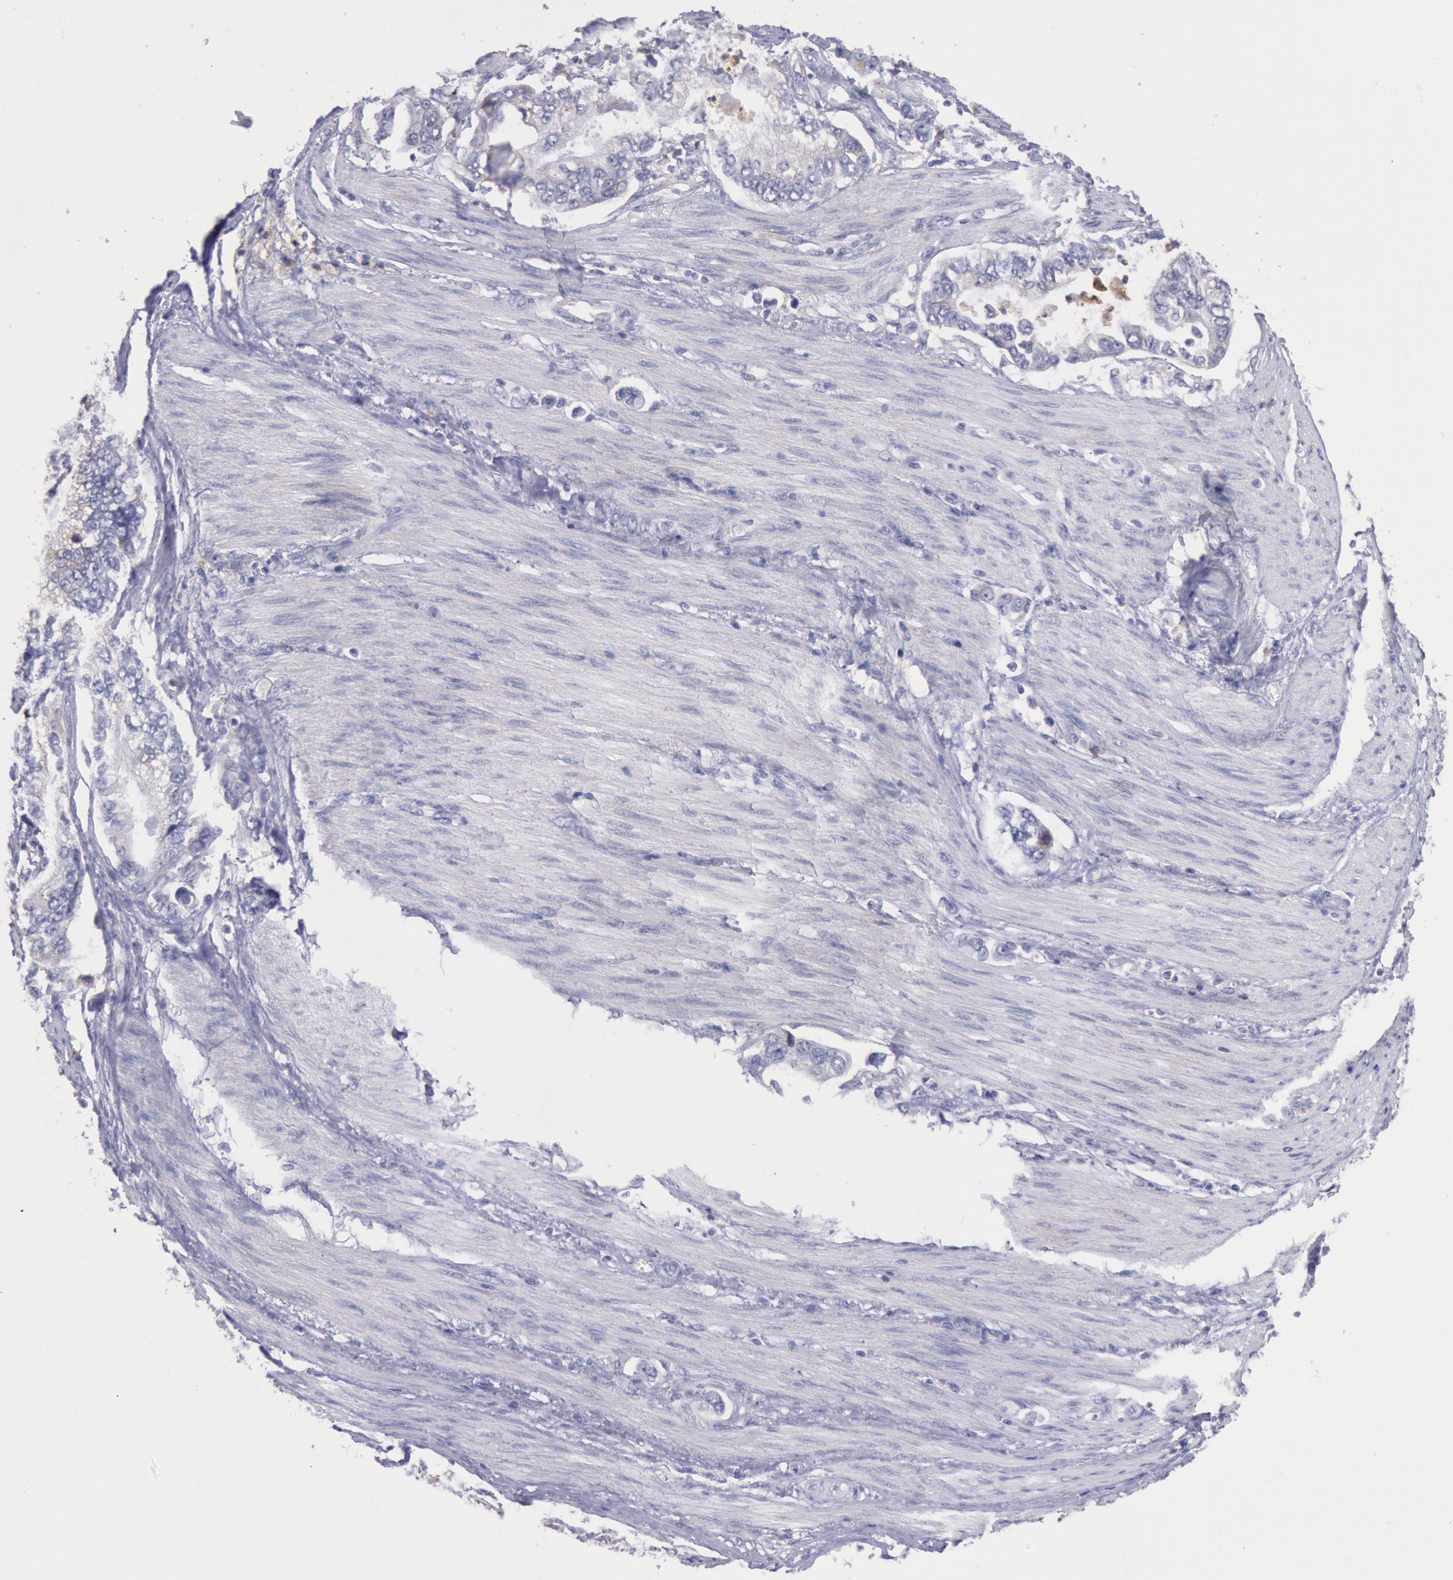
{"staining": {"intensity": "negative", "quantity": "none", "location": "none"}, "tissue": "stomach cancer", "cell_type": "Tumor cells", "image_type": "cancer", "snomed": [{"axis": "morphology", "description": "Adenocarcinoma, NOS"}, {"axis": "topography", "description": "Pancreas"}, {"axis": "topography", "description": "Stomach, upper"}], "caption": "High power microscopy micrograph of an immunohistochemistry micrograph of stomach cancer, revealing no significant positivity in tumor cells. (DAB immunohistochemistry (IHC), high magnification).", "gene": "GAL3ST1", "patient": {"sex": "male", "age": 77}}